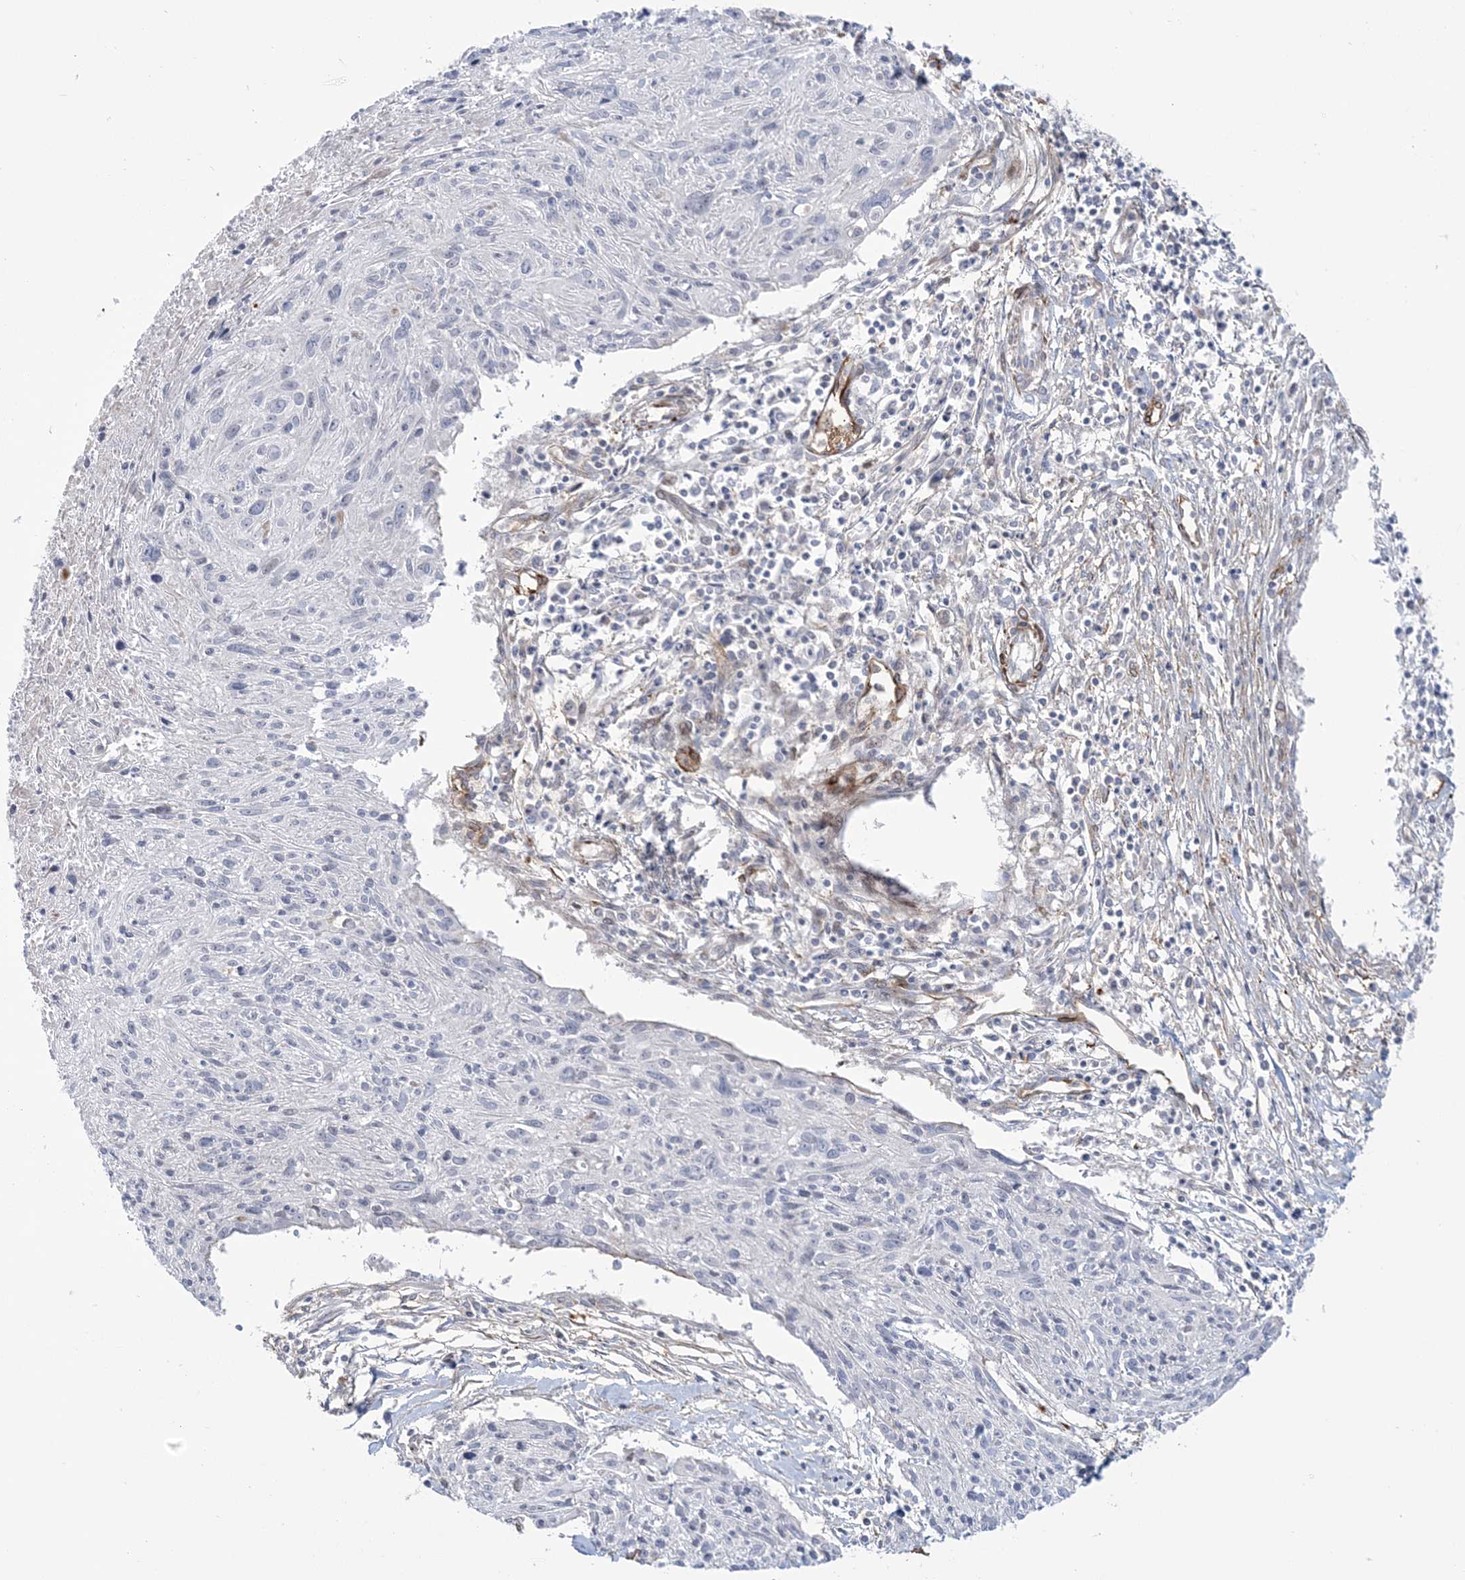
{"staining": {"intensity": "negative", "quantity": "none", "location": "none"}, "tissue": "cervical cancer", "cell_type": "Tumor cells", "image_type": "cancer", "snomed": [{"axis": "morphology", "description": "Squamous cell carcinoma, NOS"}, {"axis": "topography", "description": "Cervix"}], "caption": "IHC micrograph of human squamous cell carcinoma (cervical) stained for a protein (brown), which displays no expression in tumor cells. (Brightfield microscopy of DAB (3,3'-diaminobenzidine) immunohistochemistry at high magnification).", "gene": "NUDT9", "patient": {"sex": "female", "age": 51}}